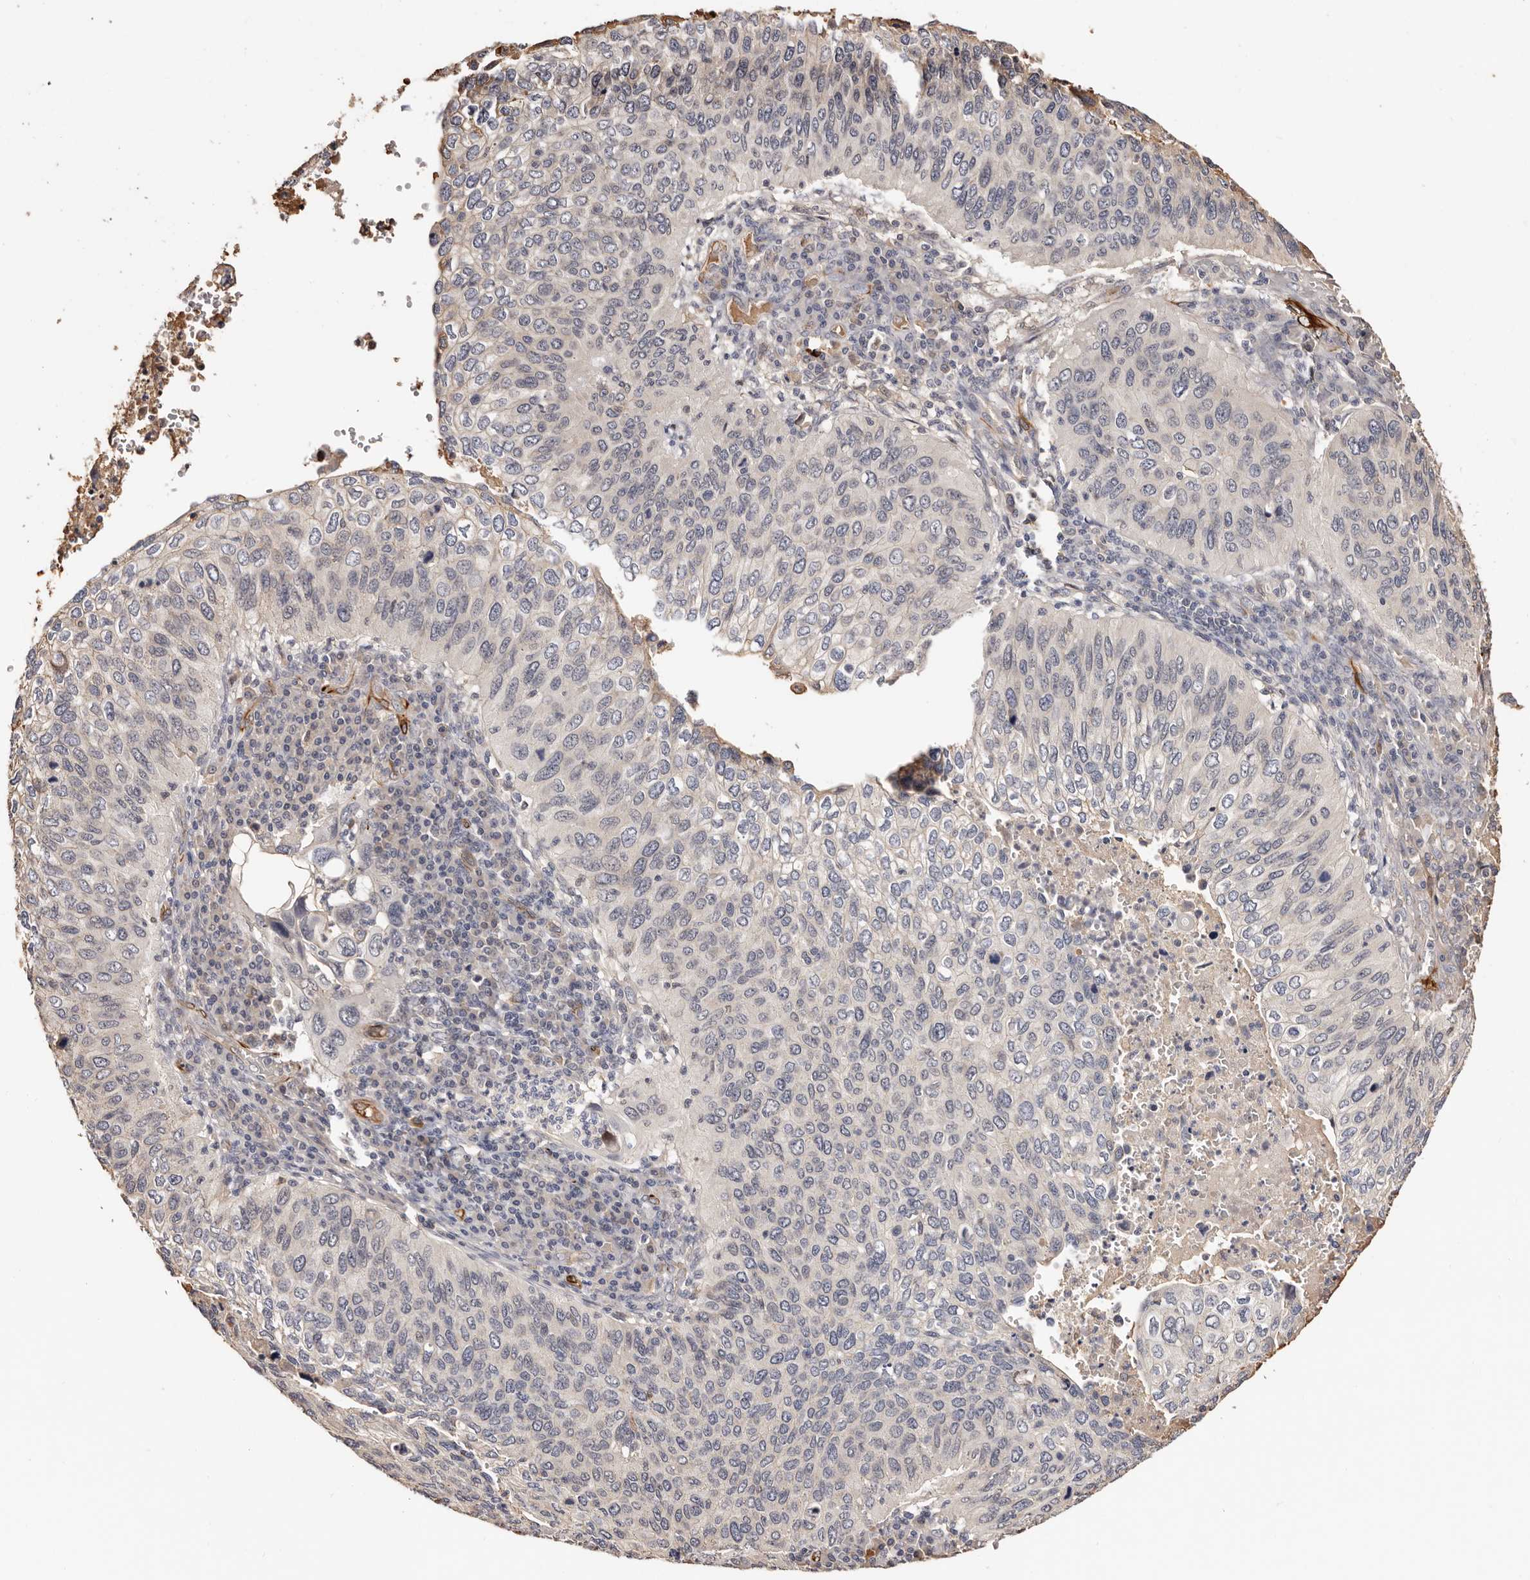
{"staining": {"intensity": "negative", "quantity": "none", "location": "none"}, "tissue": "cervical cancer", "cell_type": "Tumor cells", "image_type": "cancer", "snomed": [{"axis": "morphology", "description": "Squamous cell carcinoma, NOS"}, {"axis": "topography", "description": "Cervix"}], "caption": "Immunohistochemical staining of human cervical squamous cell carcinoma displays no significant positivity in tumor cells.", "gene": "ZNF557", "patient": {"sex": "female", "age": 38}}